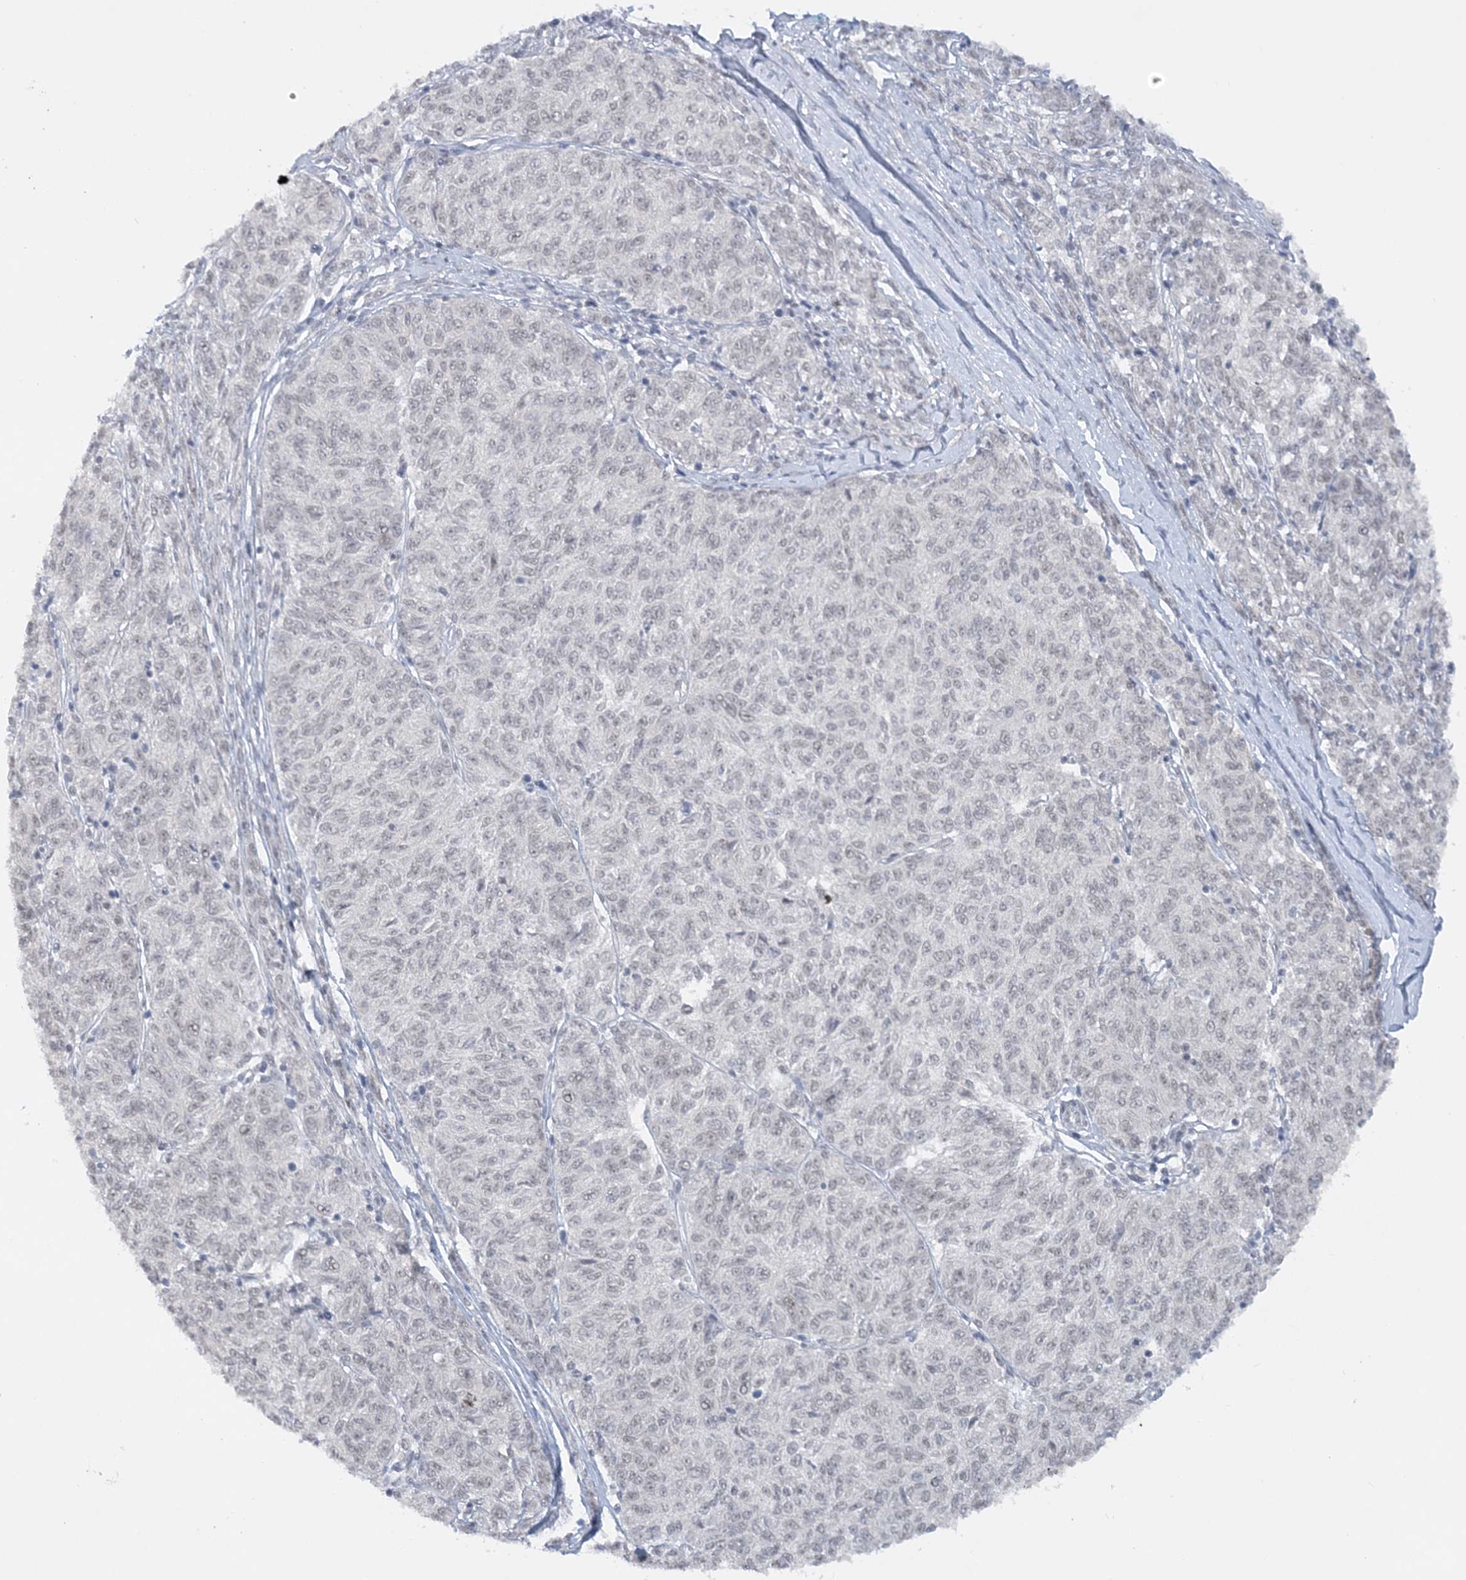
{"staining": {"intensity": "negative", "quantity": "none", "location": "none"}, "tissue": "melanoma", "cell_type": "Tumor cells", "image_type": "cancer", "snomed": [{"axis": "morphology", "description": "Malignant melanoma, NOS"}, {"axis": "topography", "description": "Skin"}], "caption": "Immunohistochemistry (IHC) of human melanoma demonstrates no staining in tumor cells.", "gene": "KMT2D", "patient": {"sex": "female", "age": 72}}